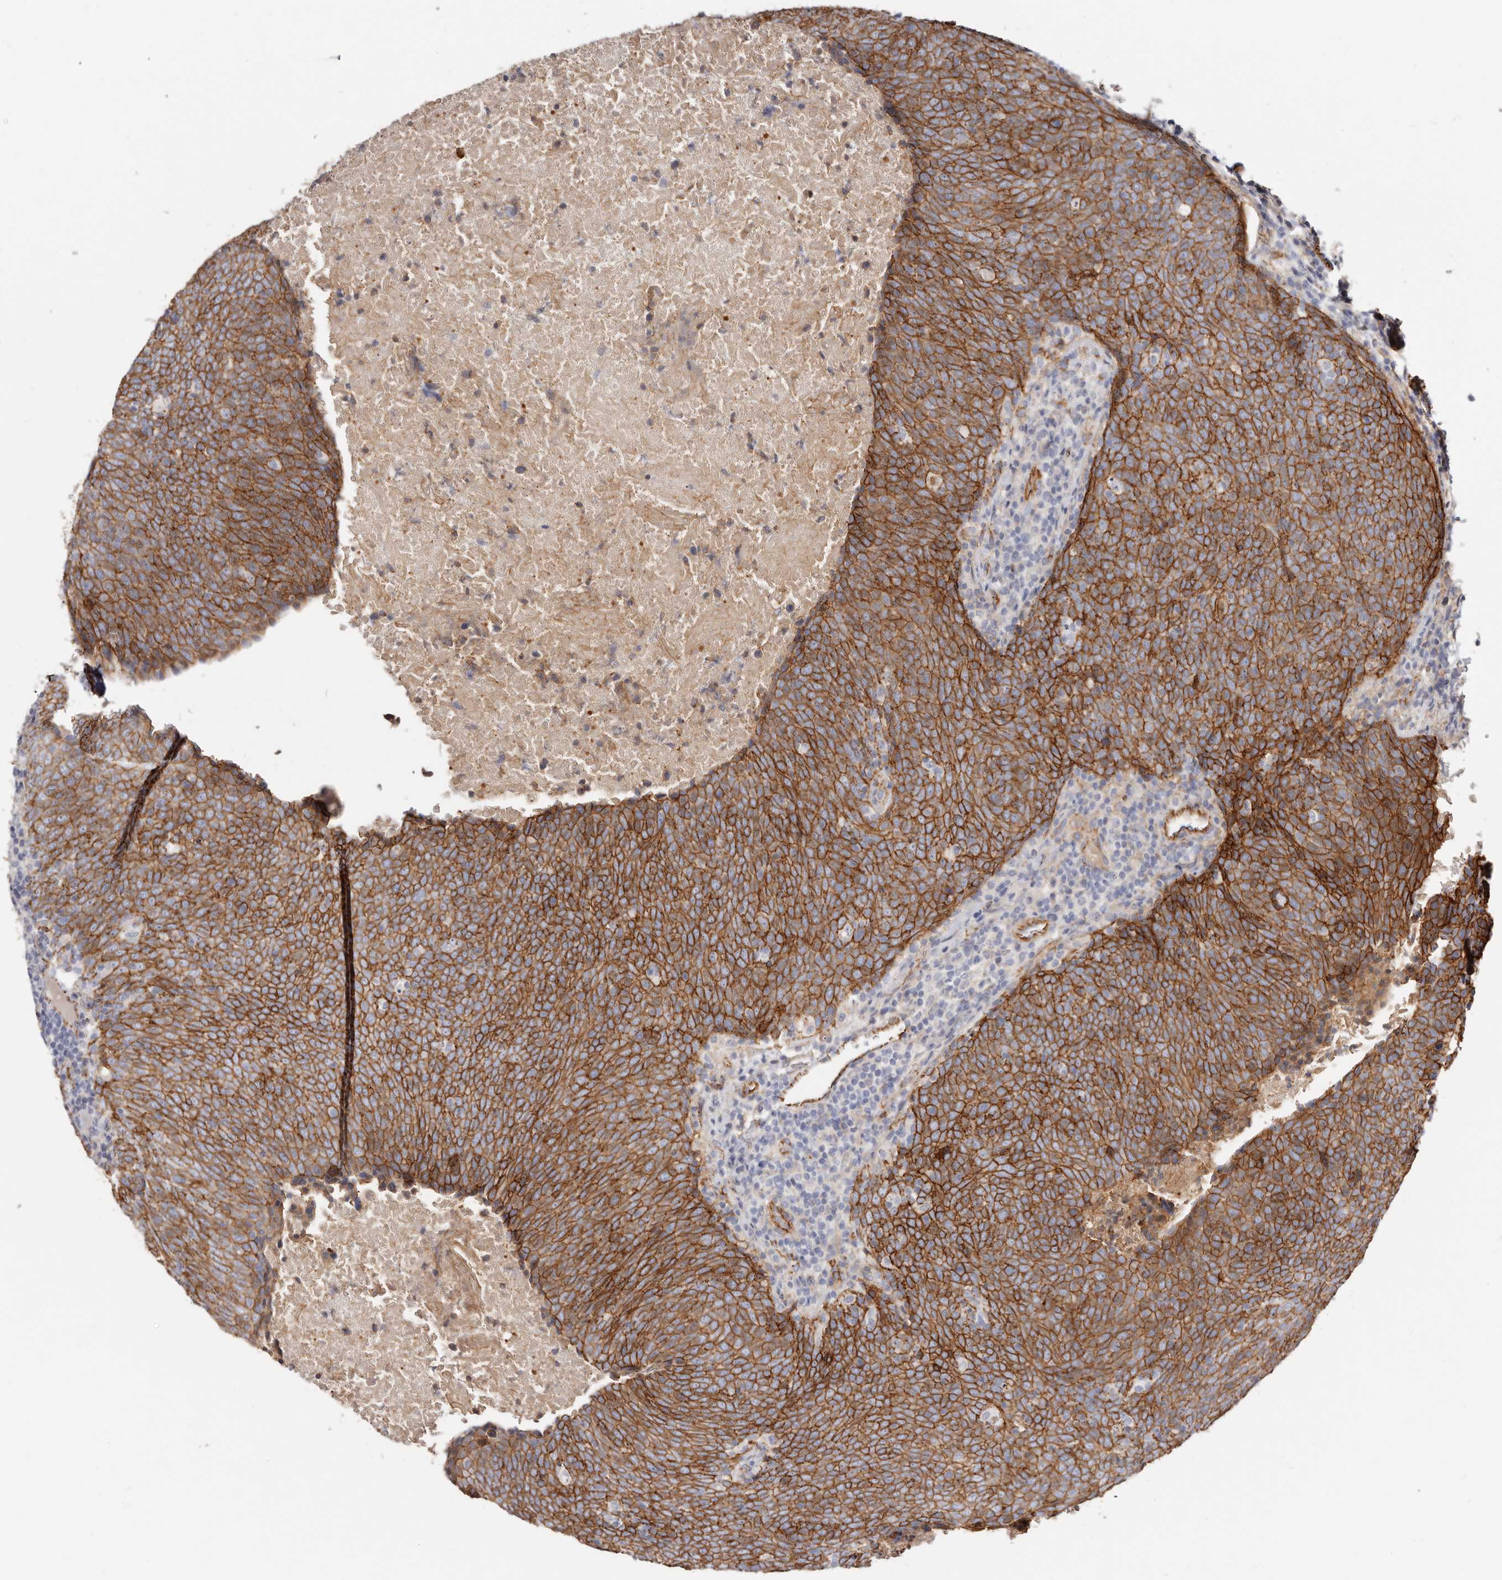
{"staining": {"intensity": "strong", "quantity": ">75%", "location": "cytoplasmic/membranous"}, "tissue": "head and neck cancer", "cell_type": "Tumor cells", "image_type": "cancer", "snomed": [{"axis": "morphology", "description": "Squamous cell carcinoma, NOS"}, {"axis": "morphology", "description": "Squamous cell carcinoma, metastatic, NOS"}, {"axis": "topography", "description": "Lymph node"}, {"axis": "topography", "description": "Head-Neck"}], "caption": "There is high levels of strong cytoplasmic/membranous staining in tumor cells of head and neck squamous cell carcinoma, as demonstrated by immunohistochemical staining (brown color).", "gene": "CTNNB1", "patient": {"sex": "male", "age": 62}}